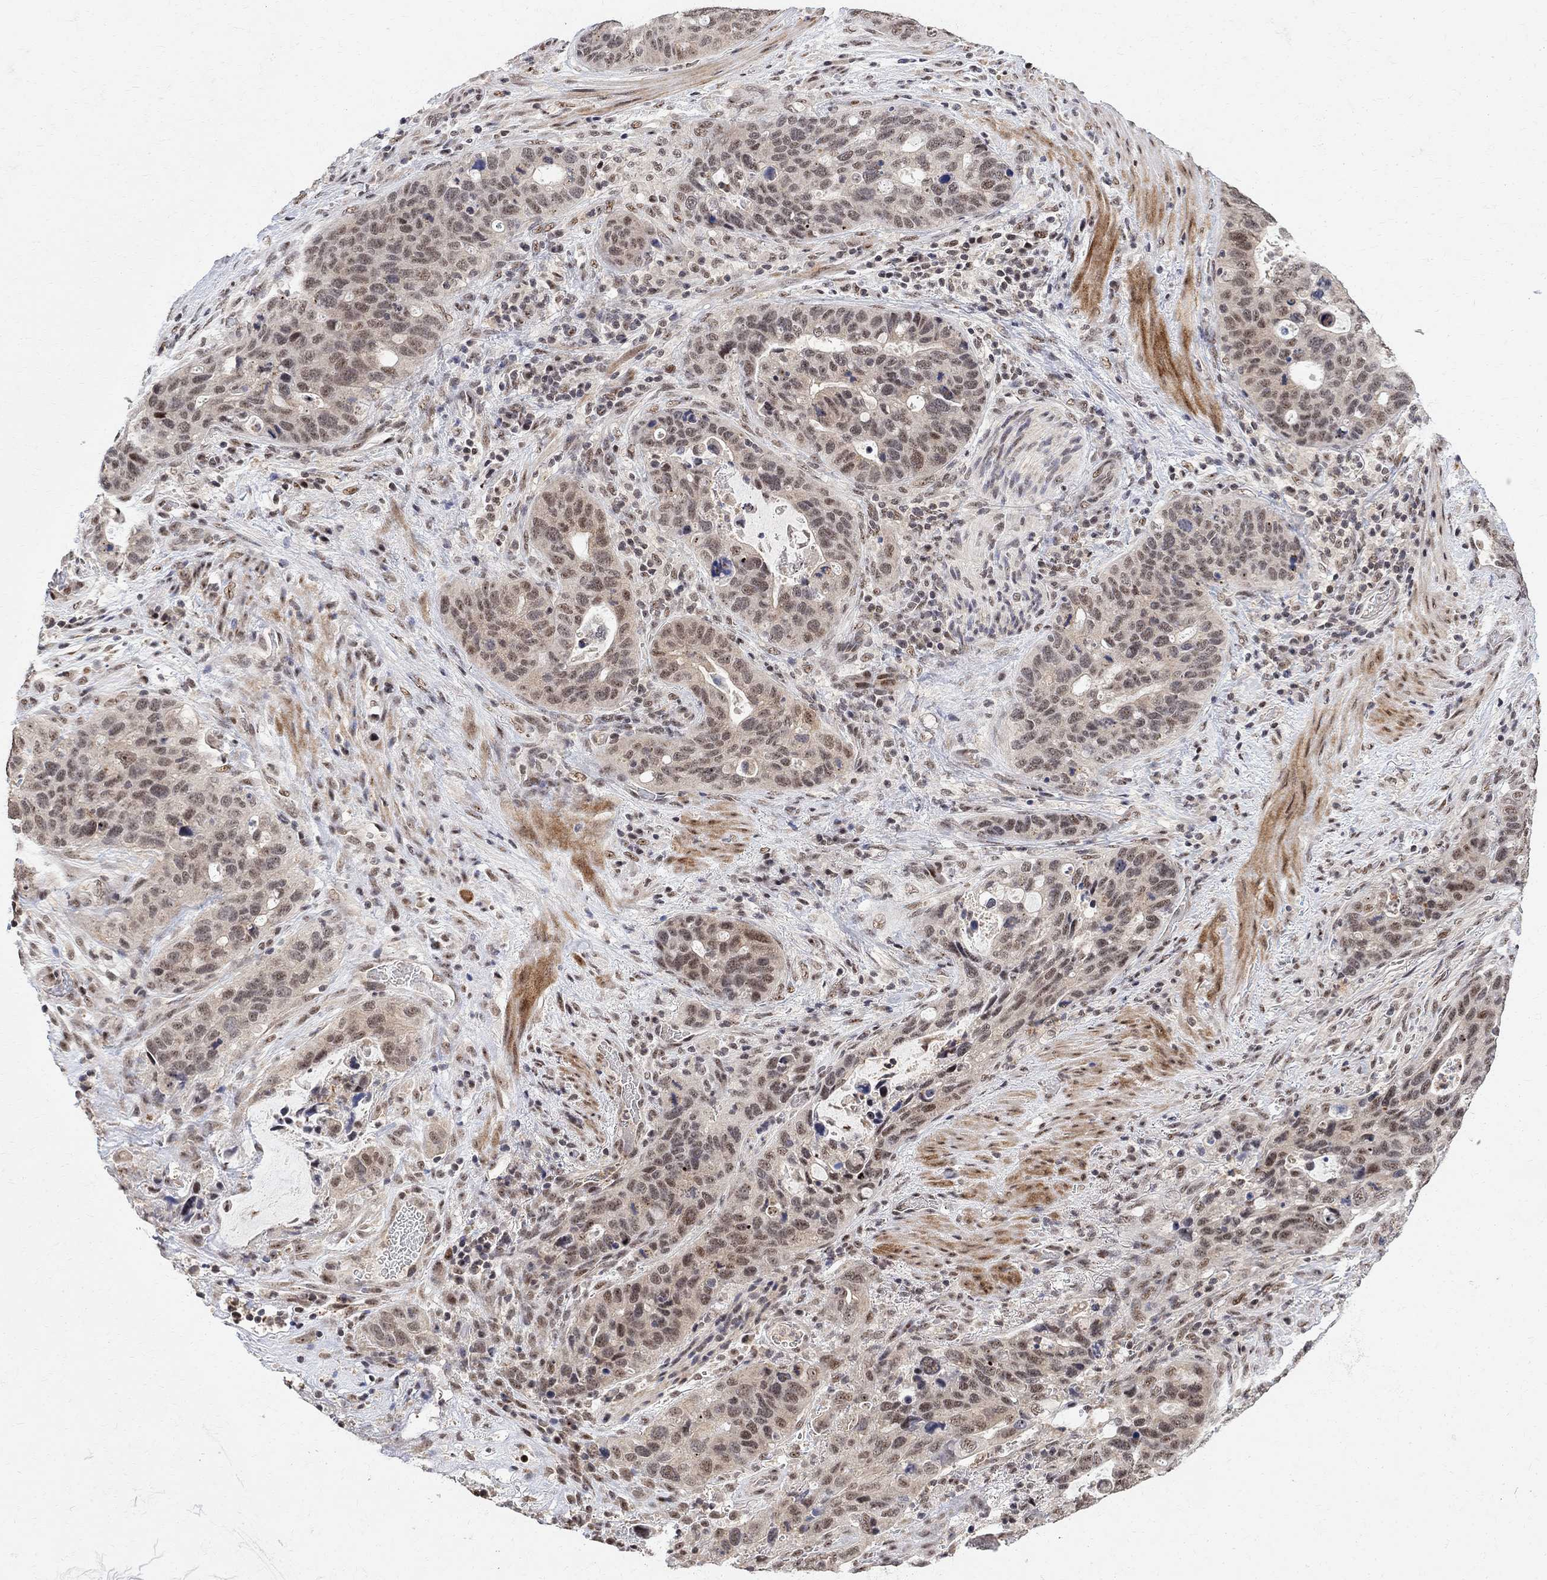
{"staining": {"intensity": "weak", "quantity": "<25%", "location": "nuclear"}, "tissue": "stomach cancer", "cell_type": "Tumor cells", "image_type": "cancer", "snomed": [{"axis": "morphology", "description": "Adenocarcinoma, NOS"}, {"axis": "topography", "description": "Stomach"}], "caption": "This is a image of immunohistochemistry (IHC) staining of stomach adenocarcinoma, which shows no positivity in tumor cells.", "gene": "E4F1", "patient": {"sex": "male", "age": 54}}